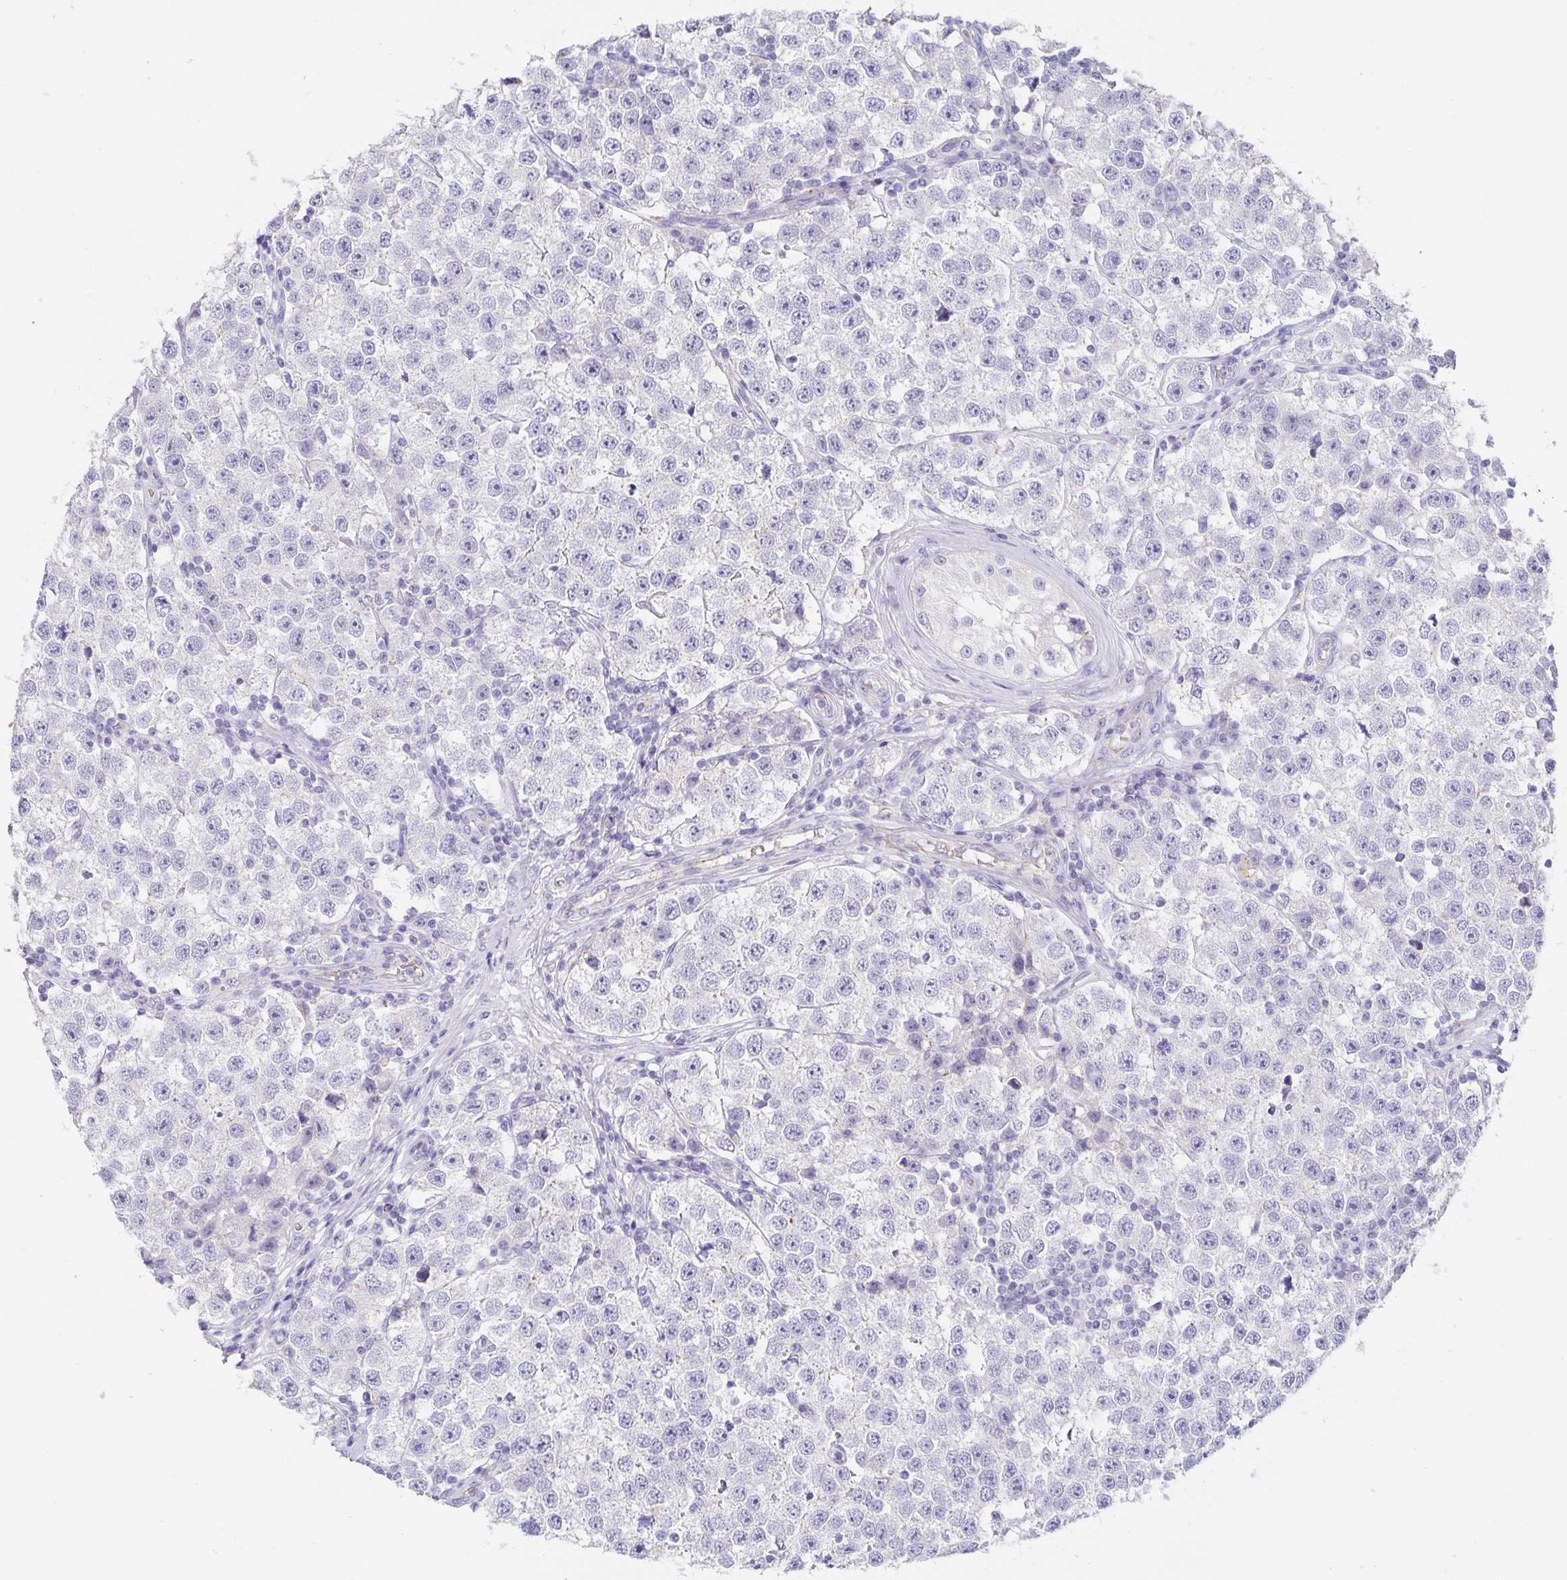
{"staining": {"intensity": "negative", "quantity": "none", "location": "none"}, "tissue": "testis cancer", "cell_type": "Tumor cells", "image_type": "cancer", "snomed": [{"axis": "morphology", "description": "Seminoma, NOS"}, {"axis": "topography", "description": "Testis"}], "caption": "The image reveals no staining of tumor cells in testis seminoma.", "gene": "PDX1", "patient": {"sex": "male", "age": 34}}